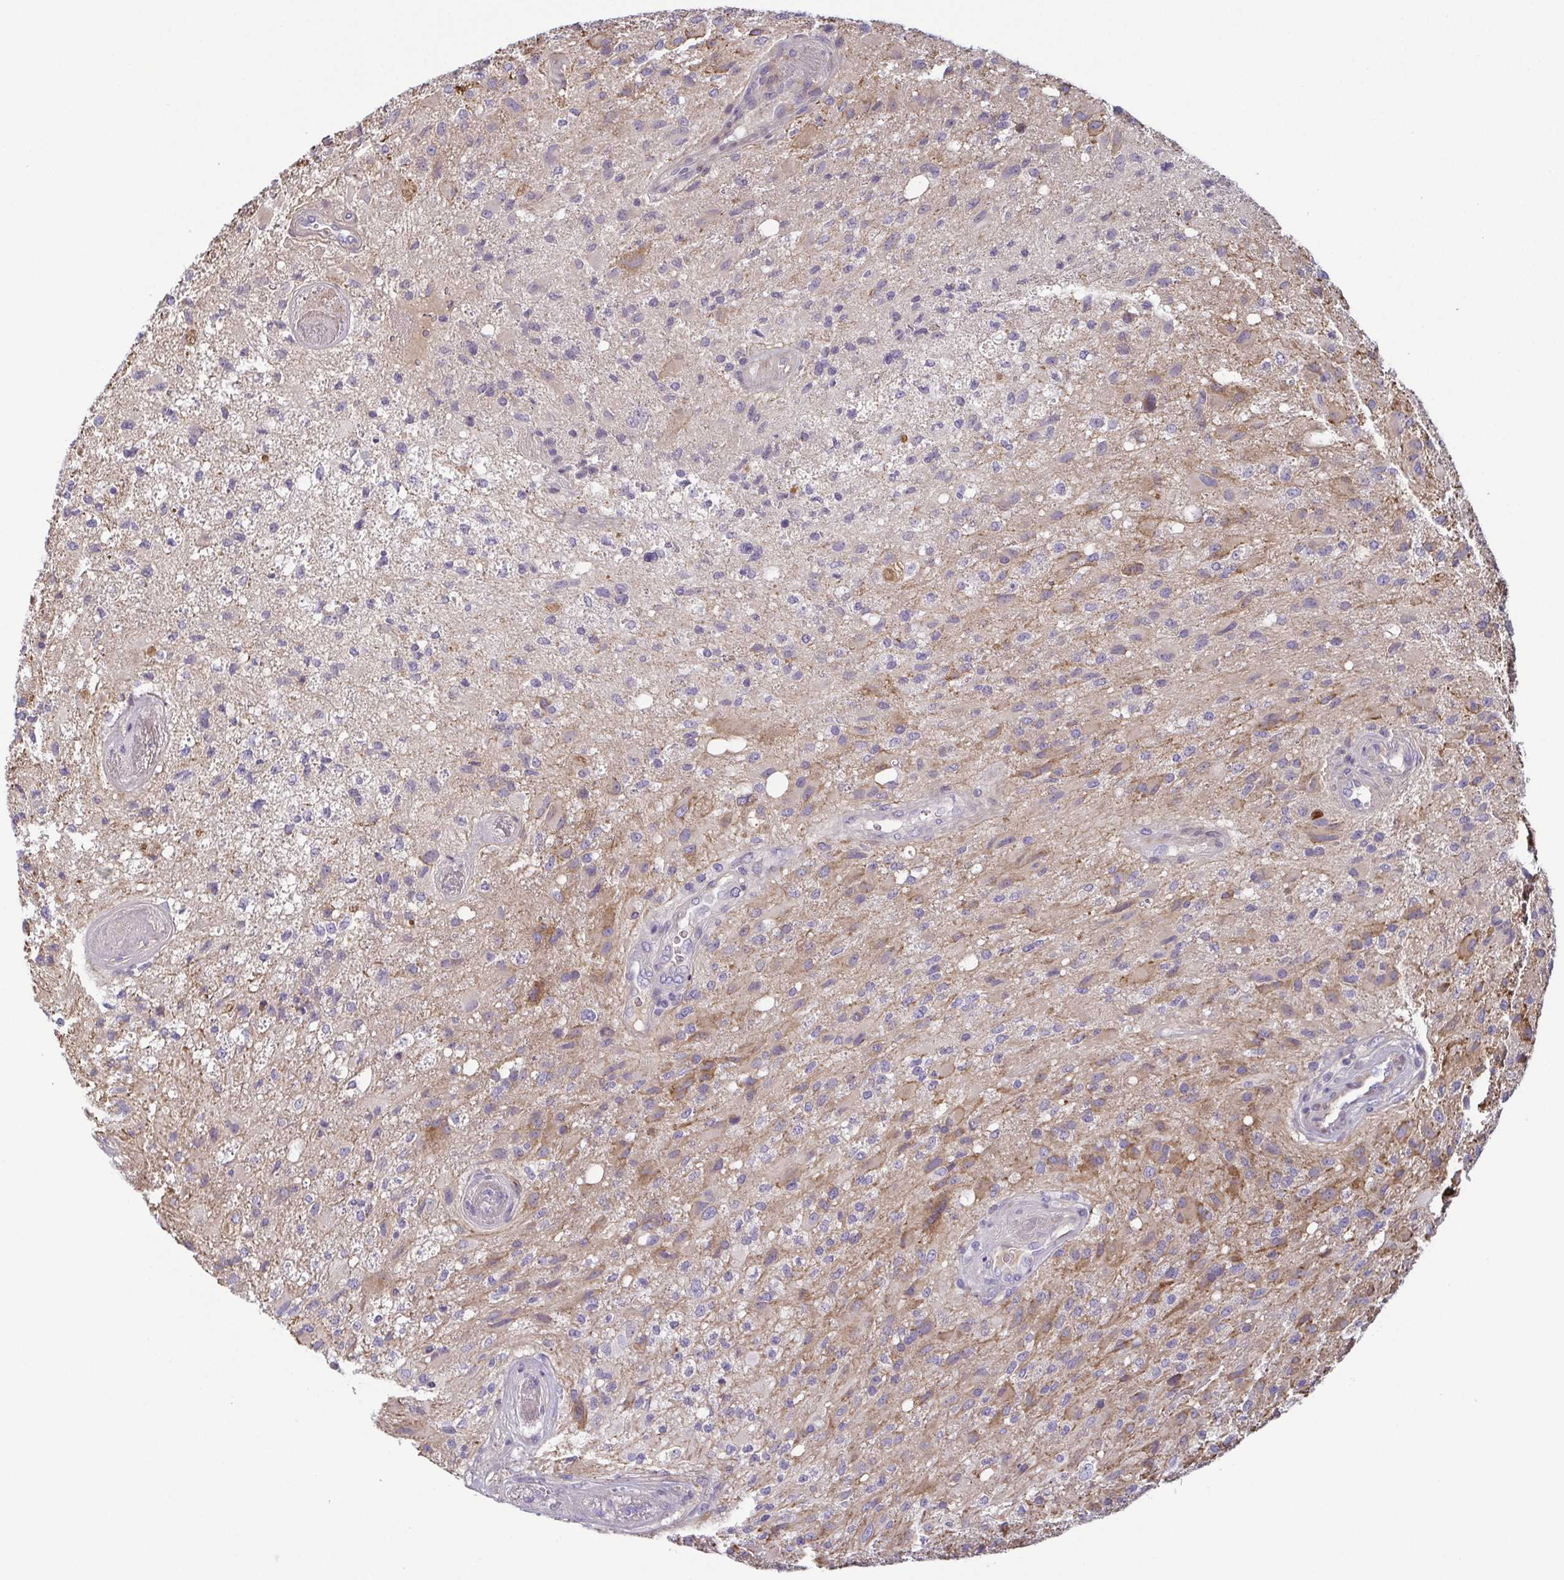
{"staining": {"intensity": "moderate", "quantity": "<25%", "location": "cytoplasmic/membranous"}, "tissue": "glioma", "cell_type": "Tumor cells", "image_type": "cancer", "snomed": [{"axis": "morphology", "description": "Glioma, malignant, High grade"}, {"axis": "topography", "description": "Brain"}], "caption": "IHC photomicrograph of neoplastic tissue: glioma stained using immunohistochemistry (IHC) demonstrates low levels of moderate protein expression localized specifically in the cytoplasmic/membranous of tumor cells, appearing as a cytoplasmic/membranous brown color.", "gene": "ECM1", "patient": {"sex": "male", "age": 53}}